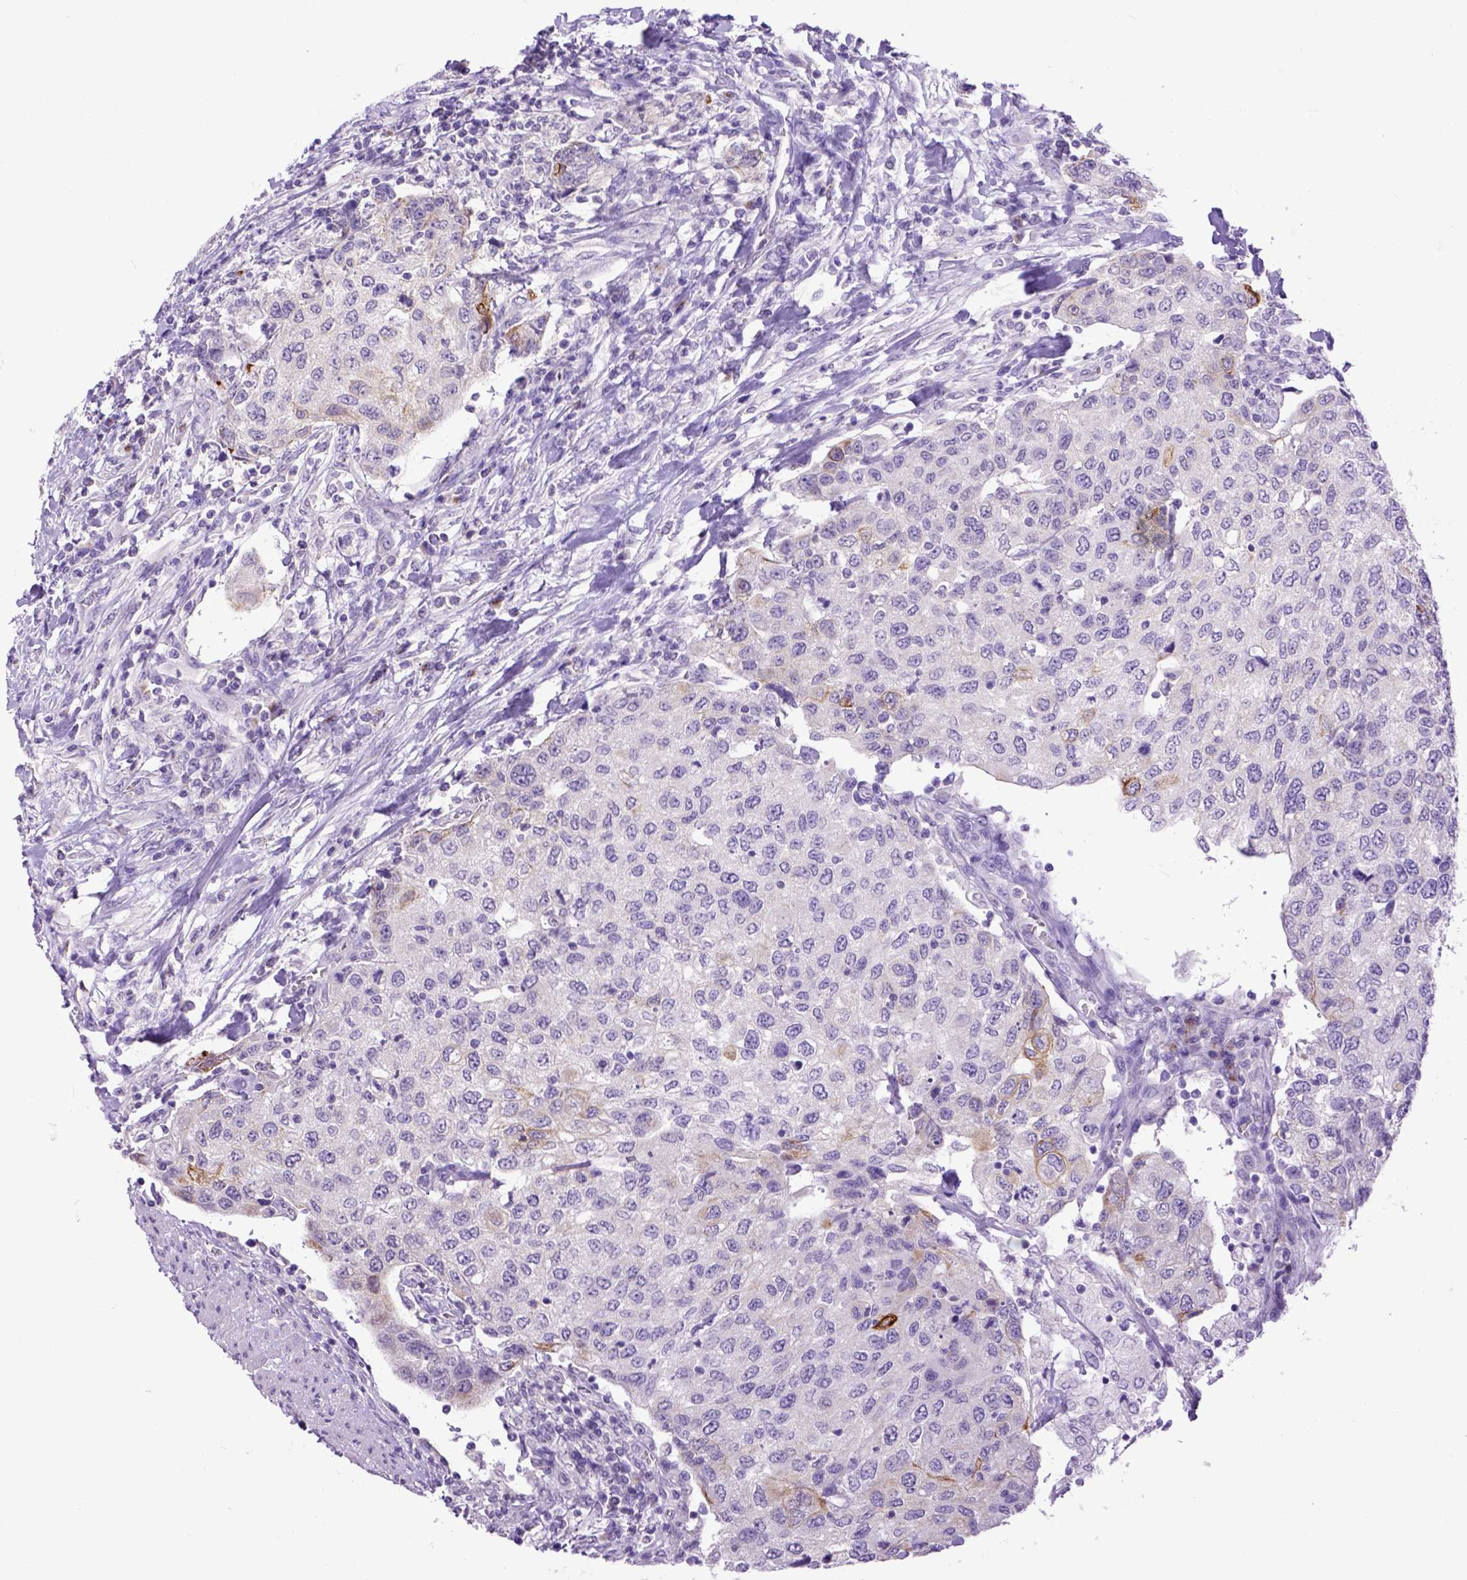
{"staining": {"intensity": "moderate", "quantity": "<25%", "location": "cytoplasmic/membranous"}, "tissue": "urothelial cancer", "cell_type": "Tumor cells", "image_type": "cancer", "snomed": [{"axis": "morphology", "description": "Urothelial carcinoma, High grade"}, {"axis": "topography", "description": "Urinary bladder"}], "caption": "High-grade urothelial carcinoma stained for a protein displays moderate cytoplasmic/membranous positivity in tumor cells.", "gene": "RAB25", "patient": {"sex": "female", "age": 78}}